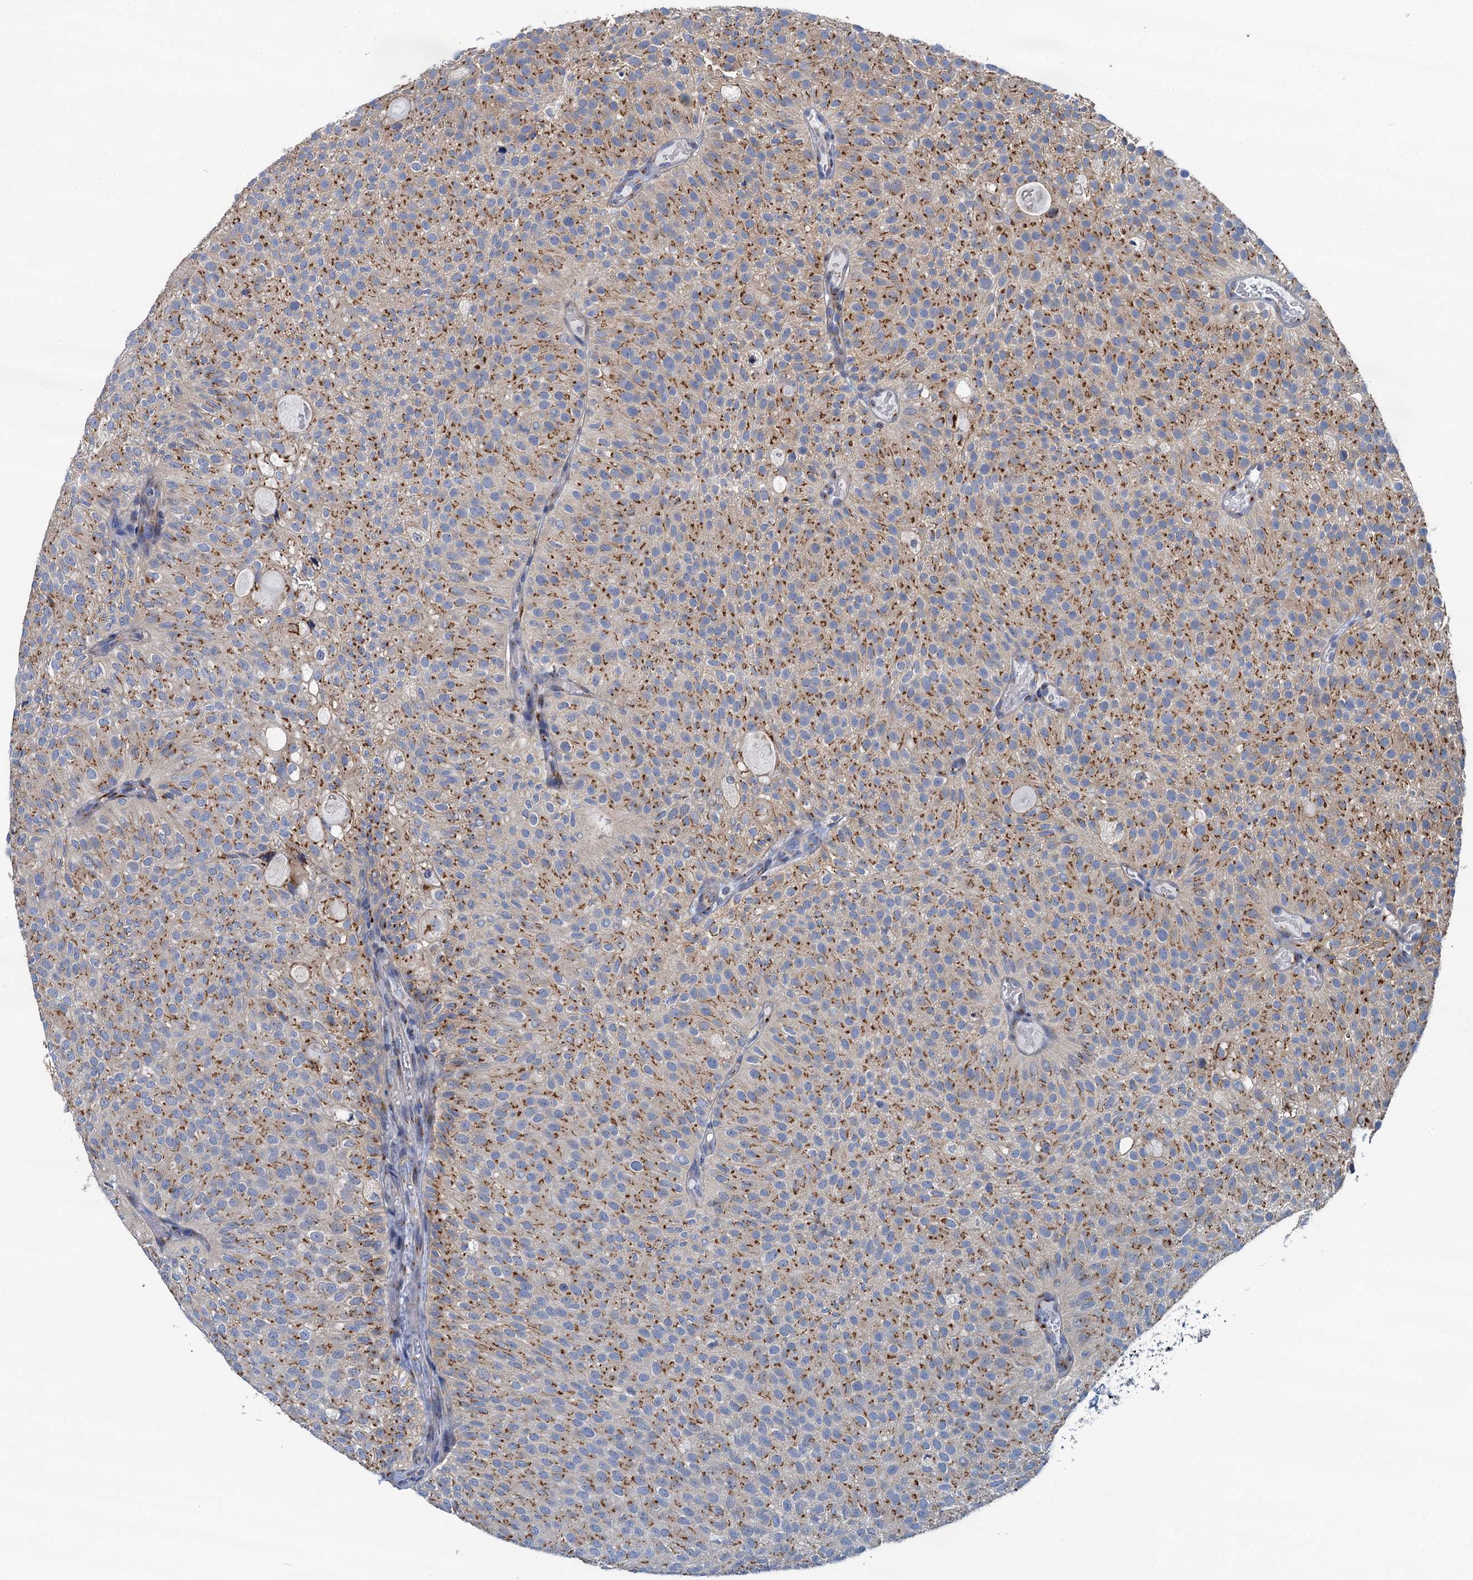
{"staining": {"intensity": "moderate", "quantity": ">75%", "location": "cytoplasmic/membranous"}, "tissue": "urothelial cancer", "cell_type": "Tumor cells", "image_type": "cancer", "snomed": [{"axis": "morphology", "description": "Urothelial carcinoma, Low grade"}, {"axis": "topography", "description": "Urinary bladder"}], "caption": "About >75% of tumor cells in human urothelial cancer show moderate cytoplasmic/membranous protein expression as visualized by brown immunohistochemical staining.", "gene": "BET1L", "patient": {"sex": "male", "age": 78}}